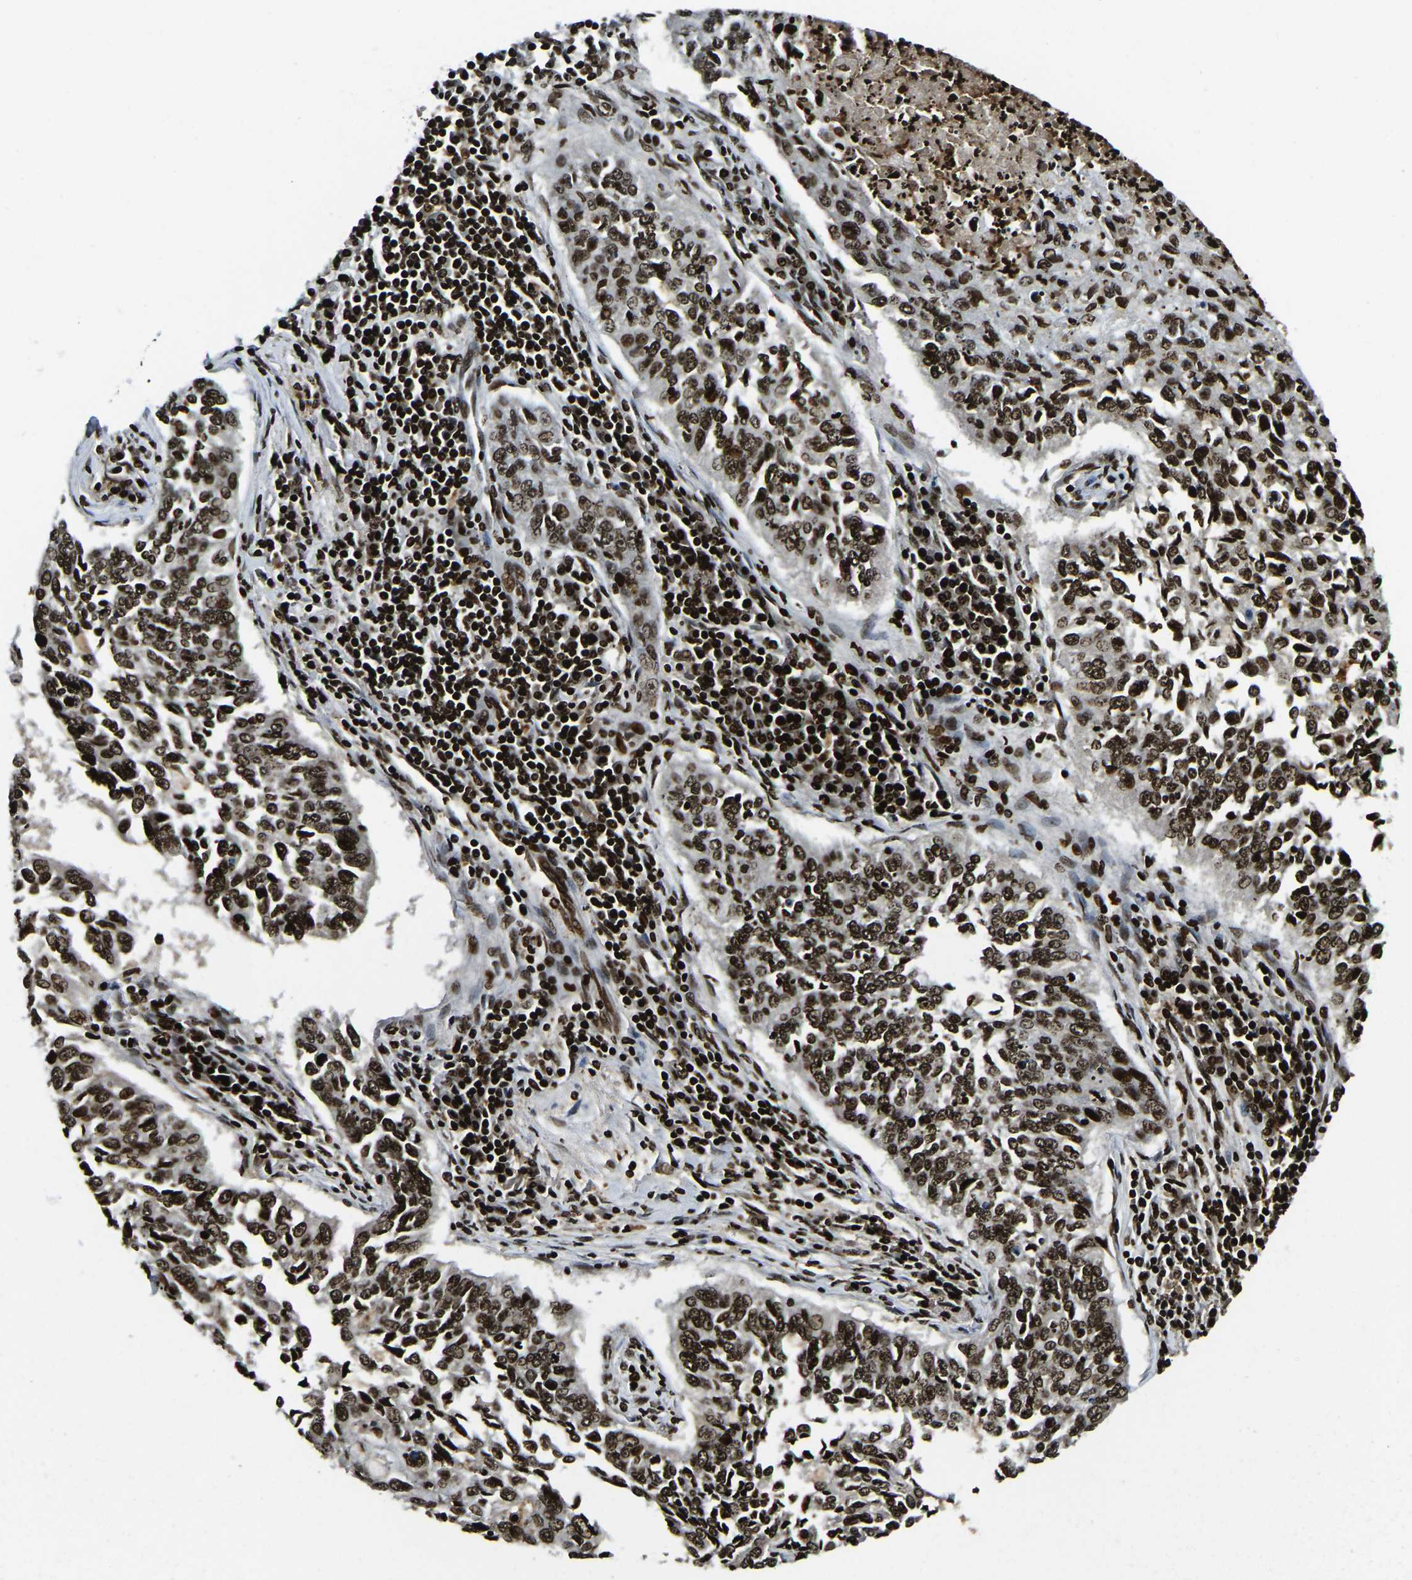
{"staining": {"intensity": "strong", "quantity": ">75%", "location": "nuclear"}, "tissue": "lung cancer", "cell_type": "Tumor cells", "image_type": "cancer", "snomed": [{"axis": "morphology", "description": "Normal tissue, NOS"}, {"axis": "morphology", "description": "Squamous cell carcinoma, NOS"}, {"axis": "topography", "description": "Cartilage tissue"}, {"axis": "topography", "description": "Bronchus"}, {"axis": "topography", "description": "Lung"}], "caption": "Lung cancer stained with IHC exhibits strong nuclear positivity in approximately >75% of tumor cells. (IHC, brightfield microscopy, high magnification).", "gene": "LRRC61", "patient": {"sex": "female", "age": 49}}